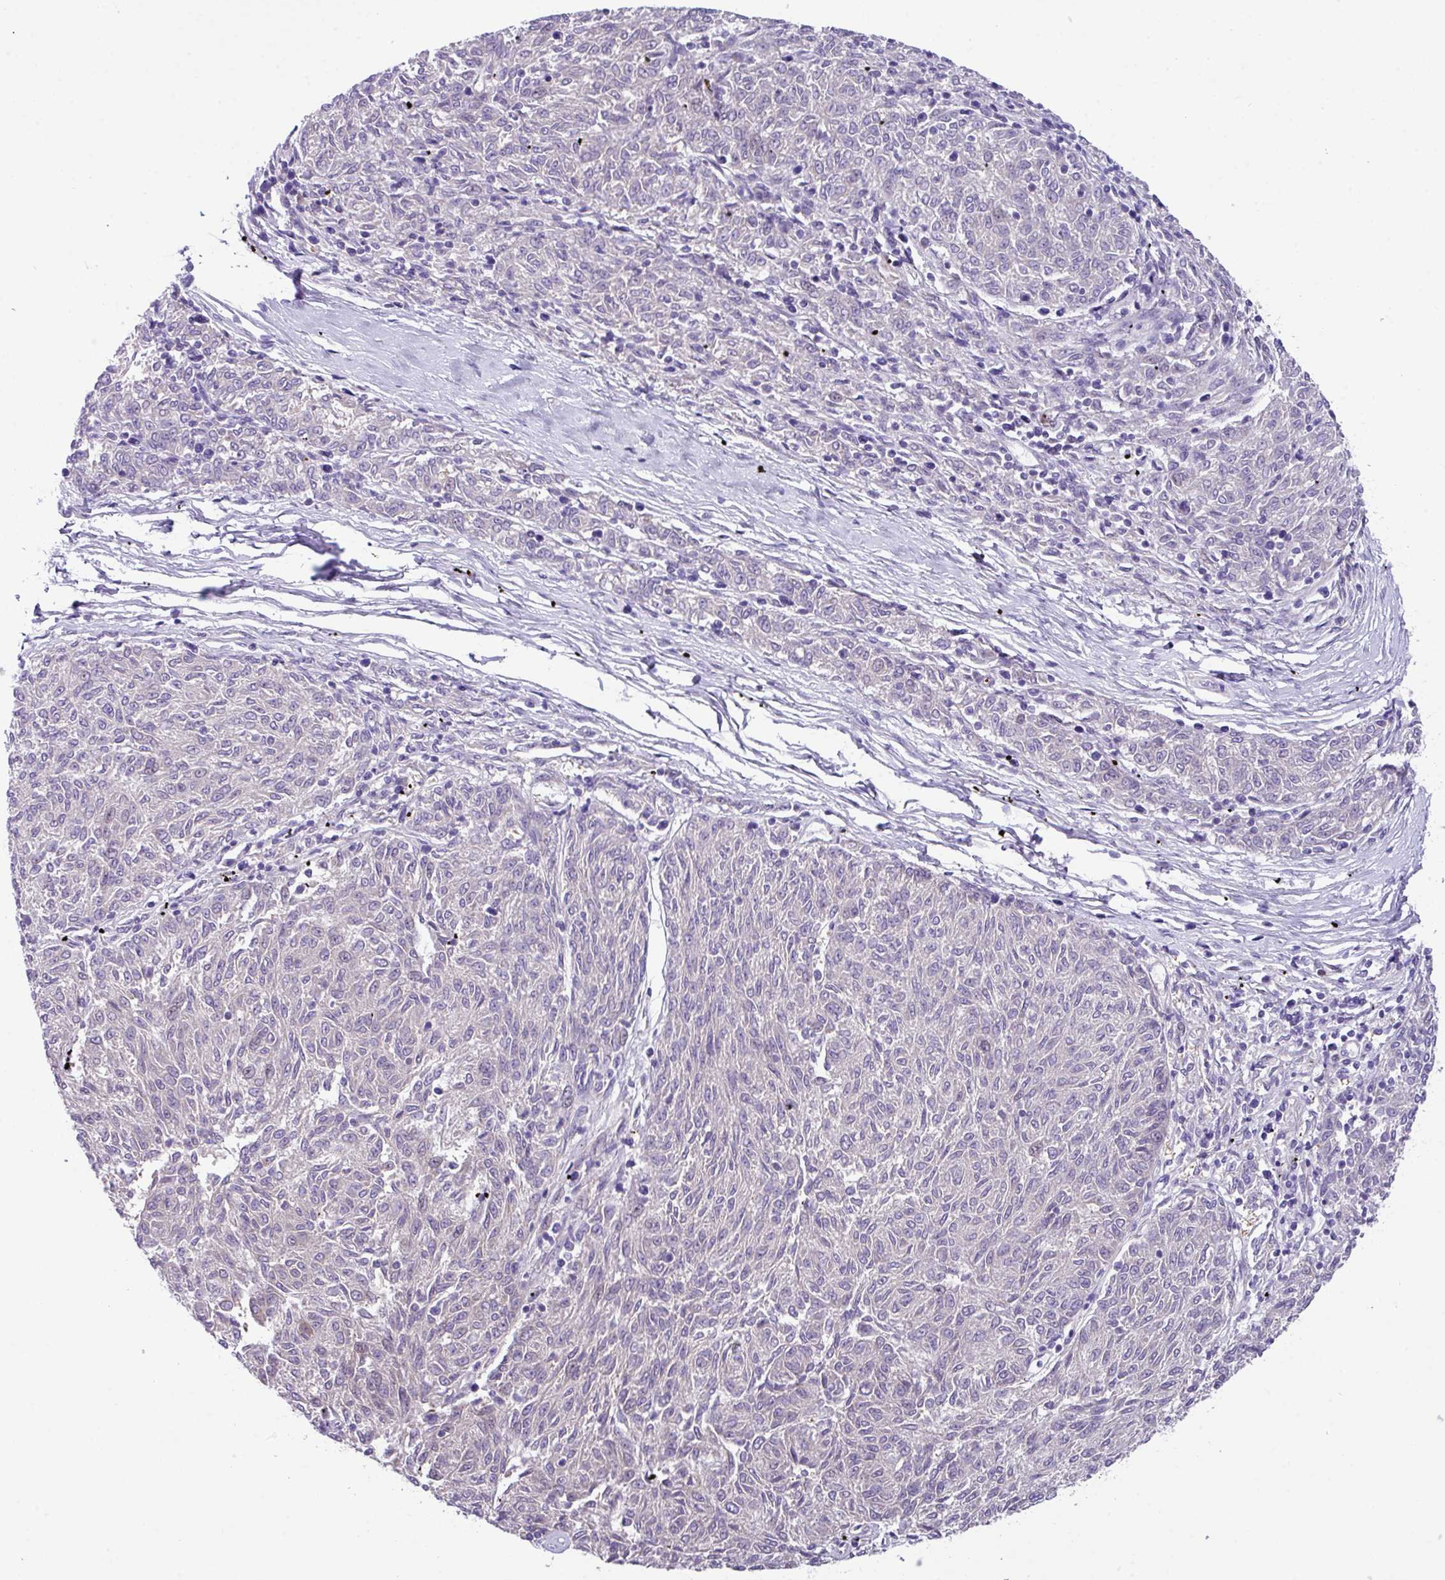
{"staining": {"intensity": "negative", "quantity": "none", "location": "none"}, "tissue": "melanoma", "cell_type": "Tumor cells", "image_type": "cancer", "snomed": [{"axis": "morphology", "description": "Malignant melanoma, NOS"}, {"axis": "topography", "description": "Skin"}], "caption": "Immunohistochemistry of melanoma exhibits no expression in tumor cells.", "gene": "DNAL1", "patient": {"sex": "female", "age": 72}}